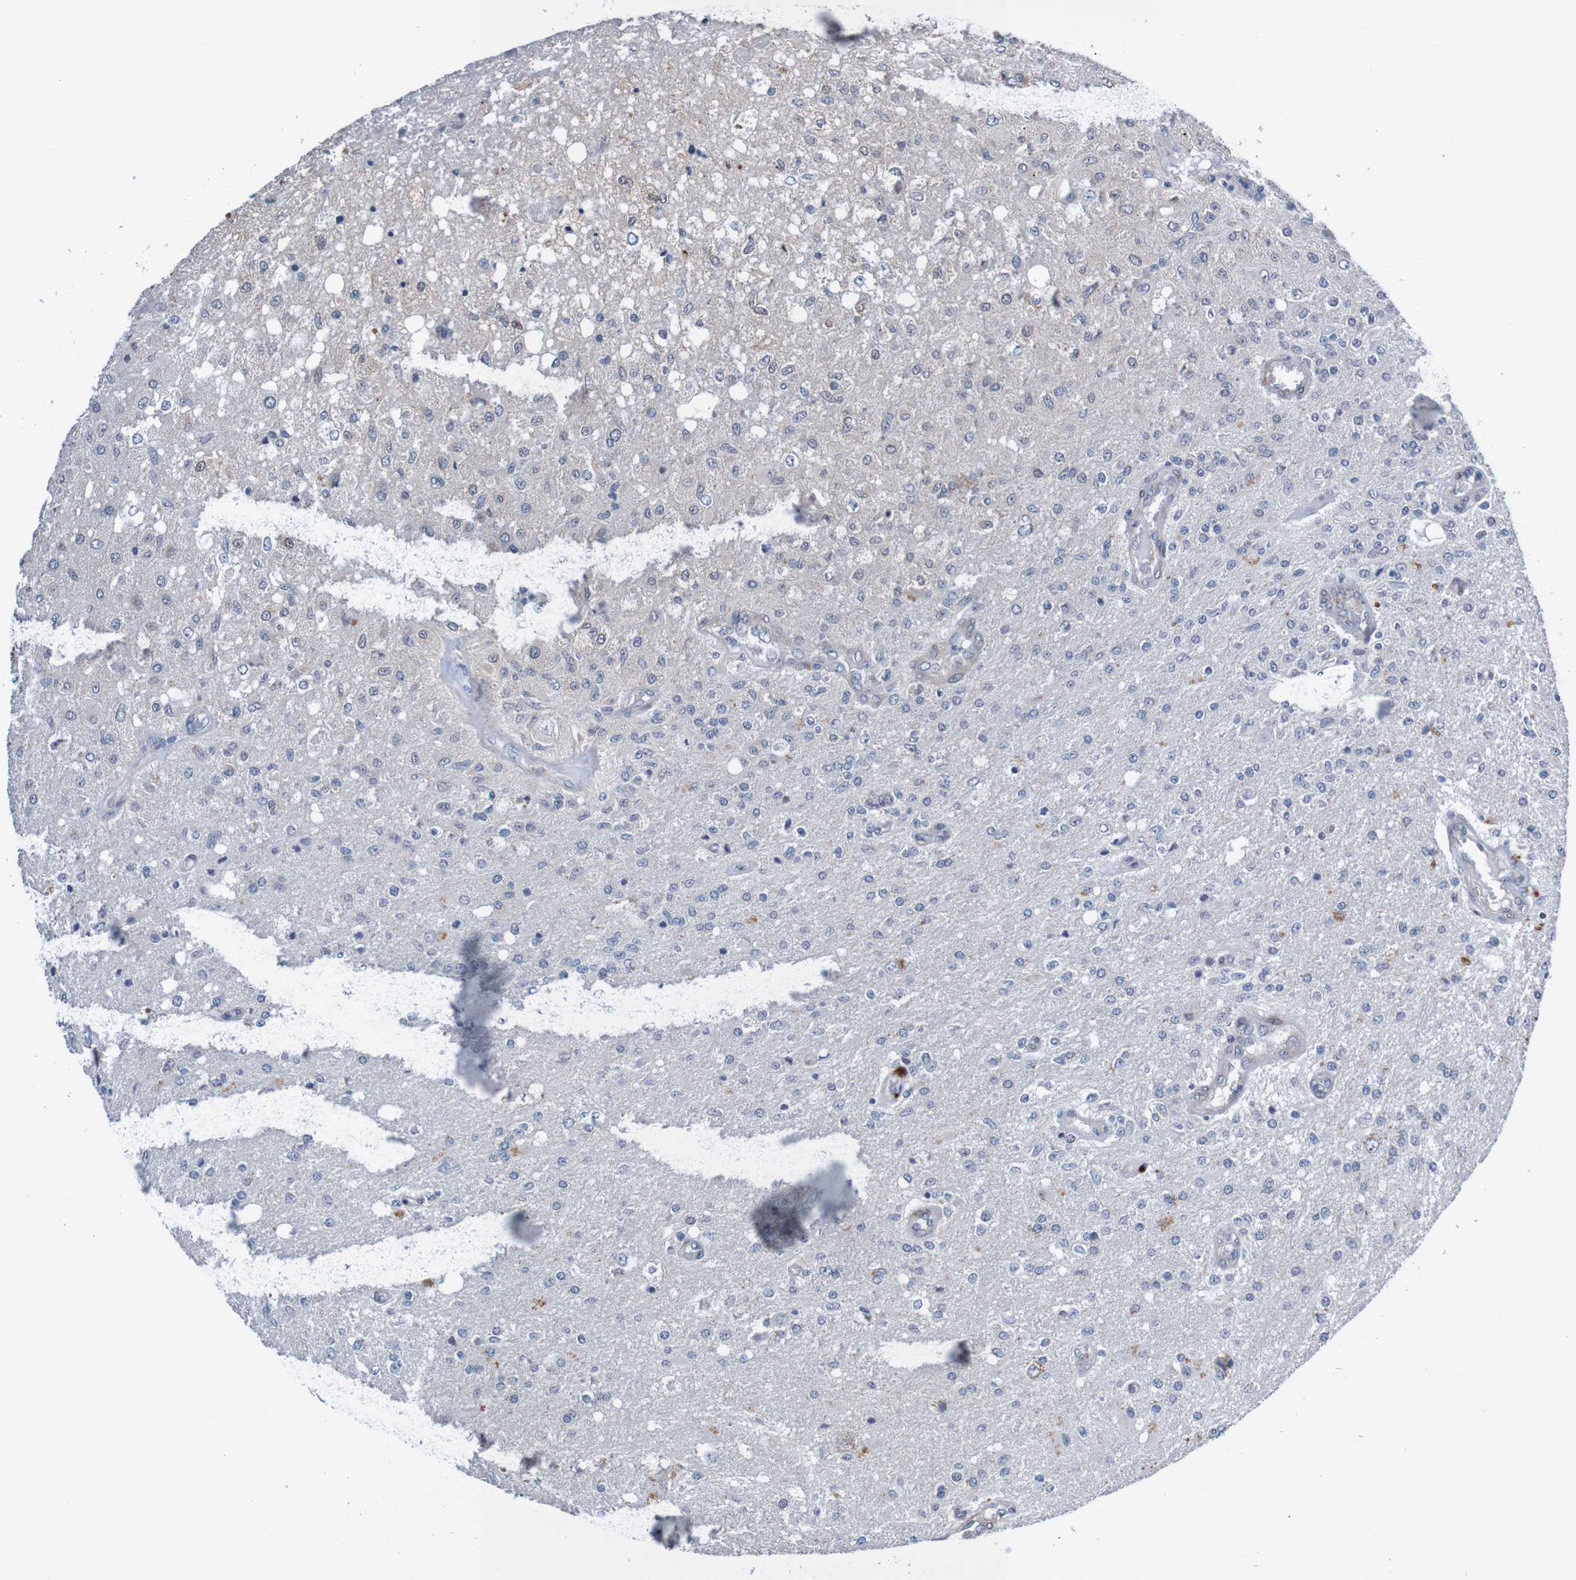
{"staining": {"intensity": "moderate", "quantity": "25%-75%", "location": "cytoplasmic/membranous"}, "tissue": "glioma", "cell_type": "Tumor cells", "image_type": "cancer", "snomed": [{"axis": "morphology", "description": "Normal tissue, NOS"}, {"axis": "morphology", "description": "Glioma, malignant, High grade"}, {"axis": "topography", "description": "Cerebral cortex"}], "caption": "Malignant high-grade glioma stained with a brown dye shows moderate cytoplasmic/membranous positive expression in about 25%-75% of tumor cells.", "gene": "CPED1", "patient": {"sex": "male", "age": 77}}